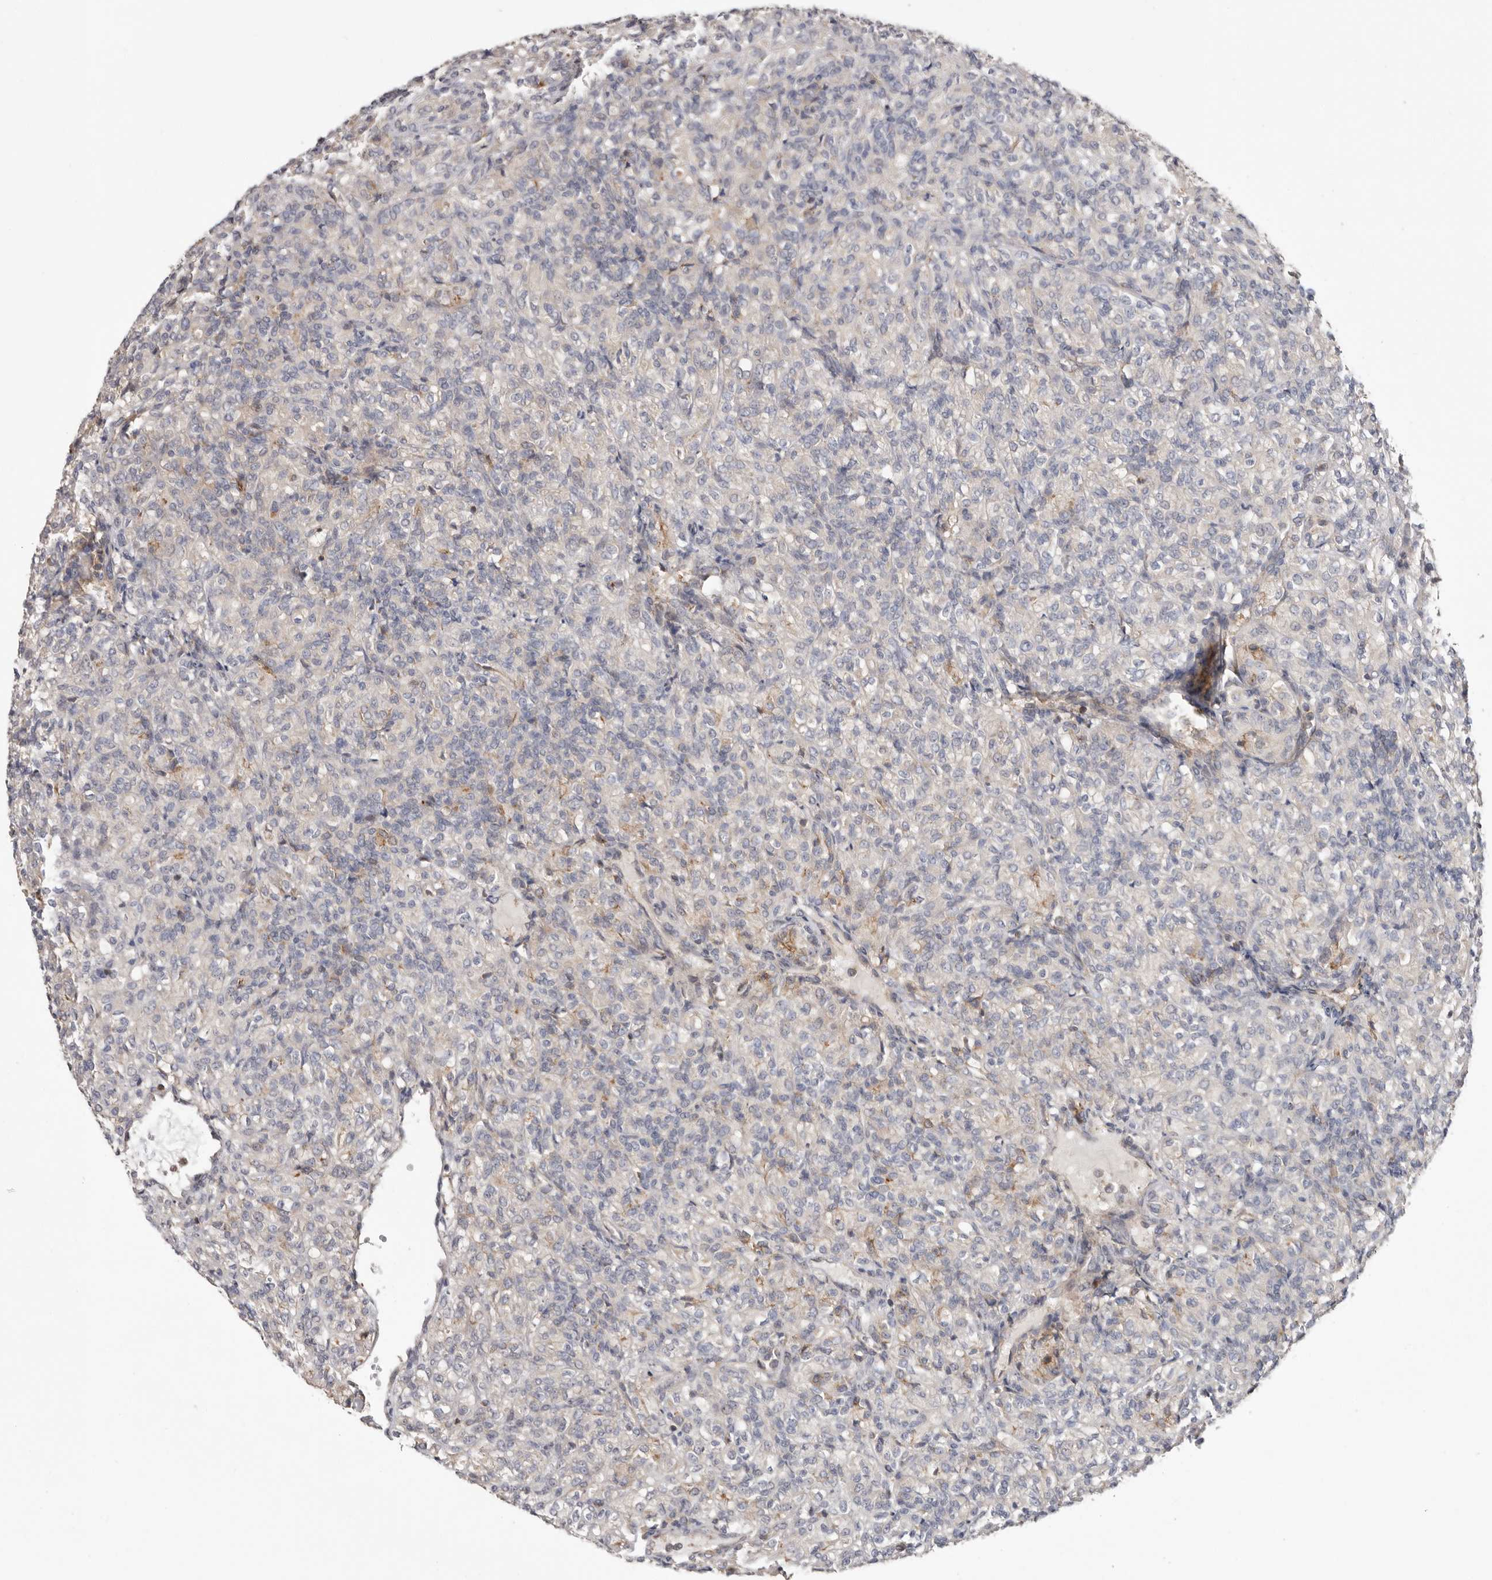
{"staining": {"intensity": "negative", "quantity": "none", "location": "none"}, "tissue": "renal cancer", "cell_type": "Tumor cells", "image_type": "cancer", "snomed": [{"axis": "morphology", "description": "Adenocarcinoma, NOS"}, {"axis": "topography", "description": "Kidney"}], "caption": "Immunohistochemistry (IHC) image of neoplastic tissue: renal adenocarcinoma stained with DAB demonstrates no significant protein positivity in tumor cells.", "gene": "TMUB1", "patient": {"sex": "male", "age": 77}}